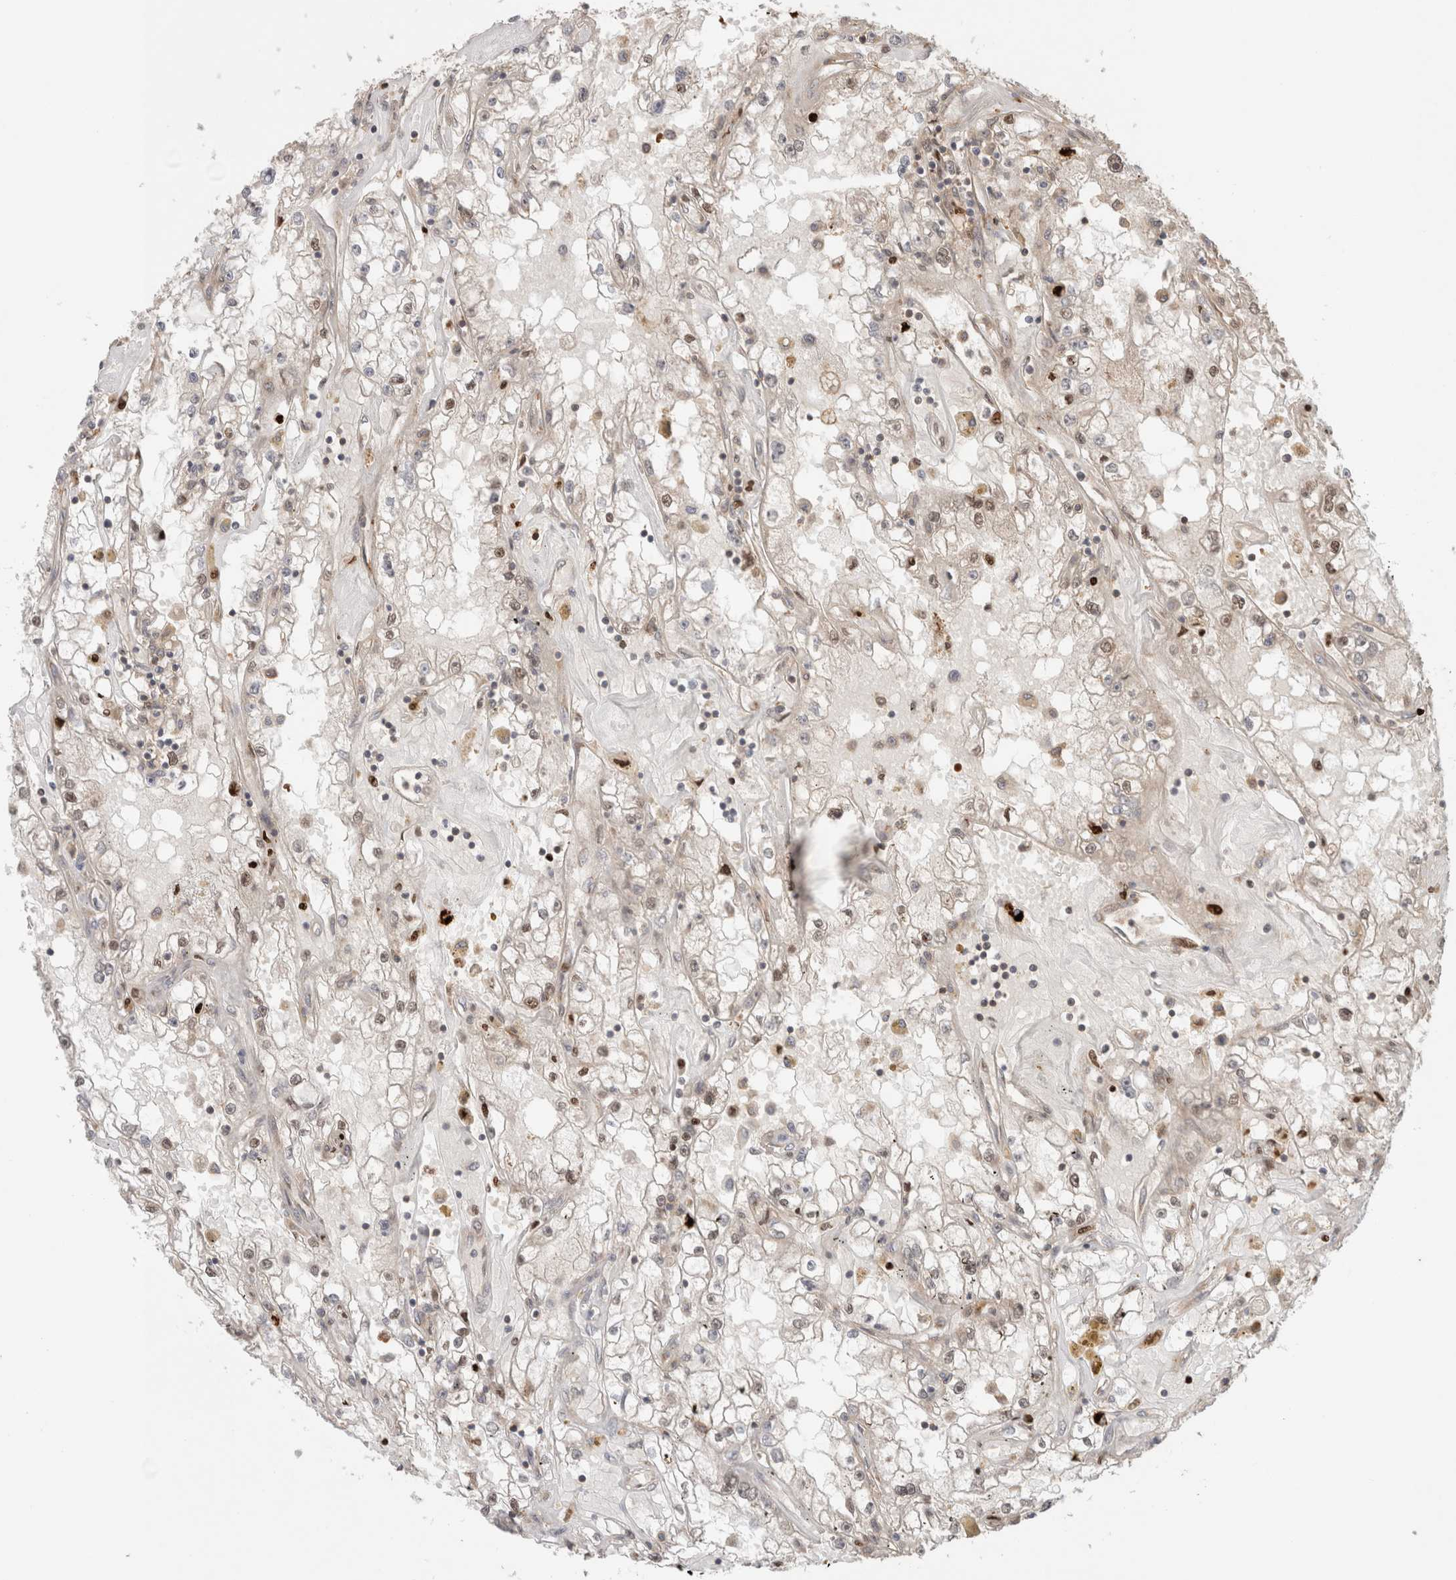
{"staining": {"intensity": "weak", "quantity": "25%-75%", "location": "nuclear"}, "tissue": "renal cancer", "cell_type": "Tumor cells", "image_type": "cancer", "snomed": [{"axis": "morphology", "description": "Adenocarcinoma, NOS"}, {"axis": "topography", "description": "Kidney"}], "caption": "An immunohistochemistry image of neoplastic tissue is shown. Protein staining in brown highlights weak nuclear positivity in renal cancer (adenocarcinoma) within tumor cells.", "gene": "HSPG2", "patient": {"sex": "male", "age": 56}}